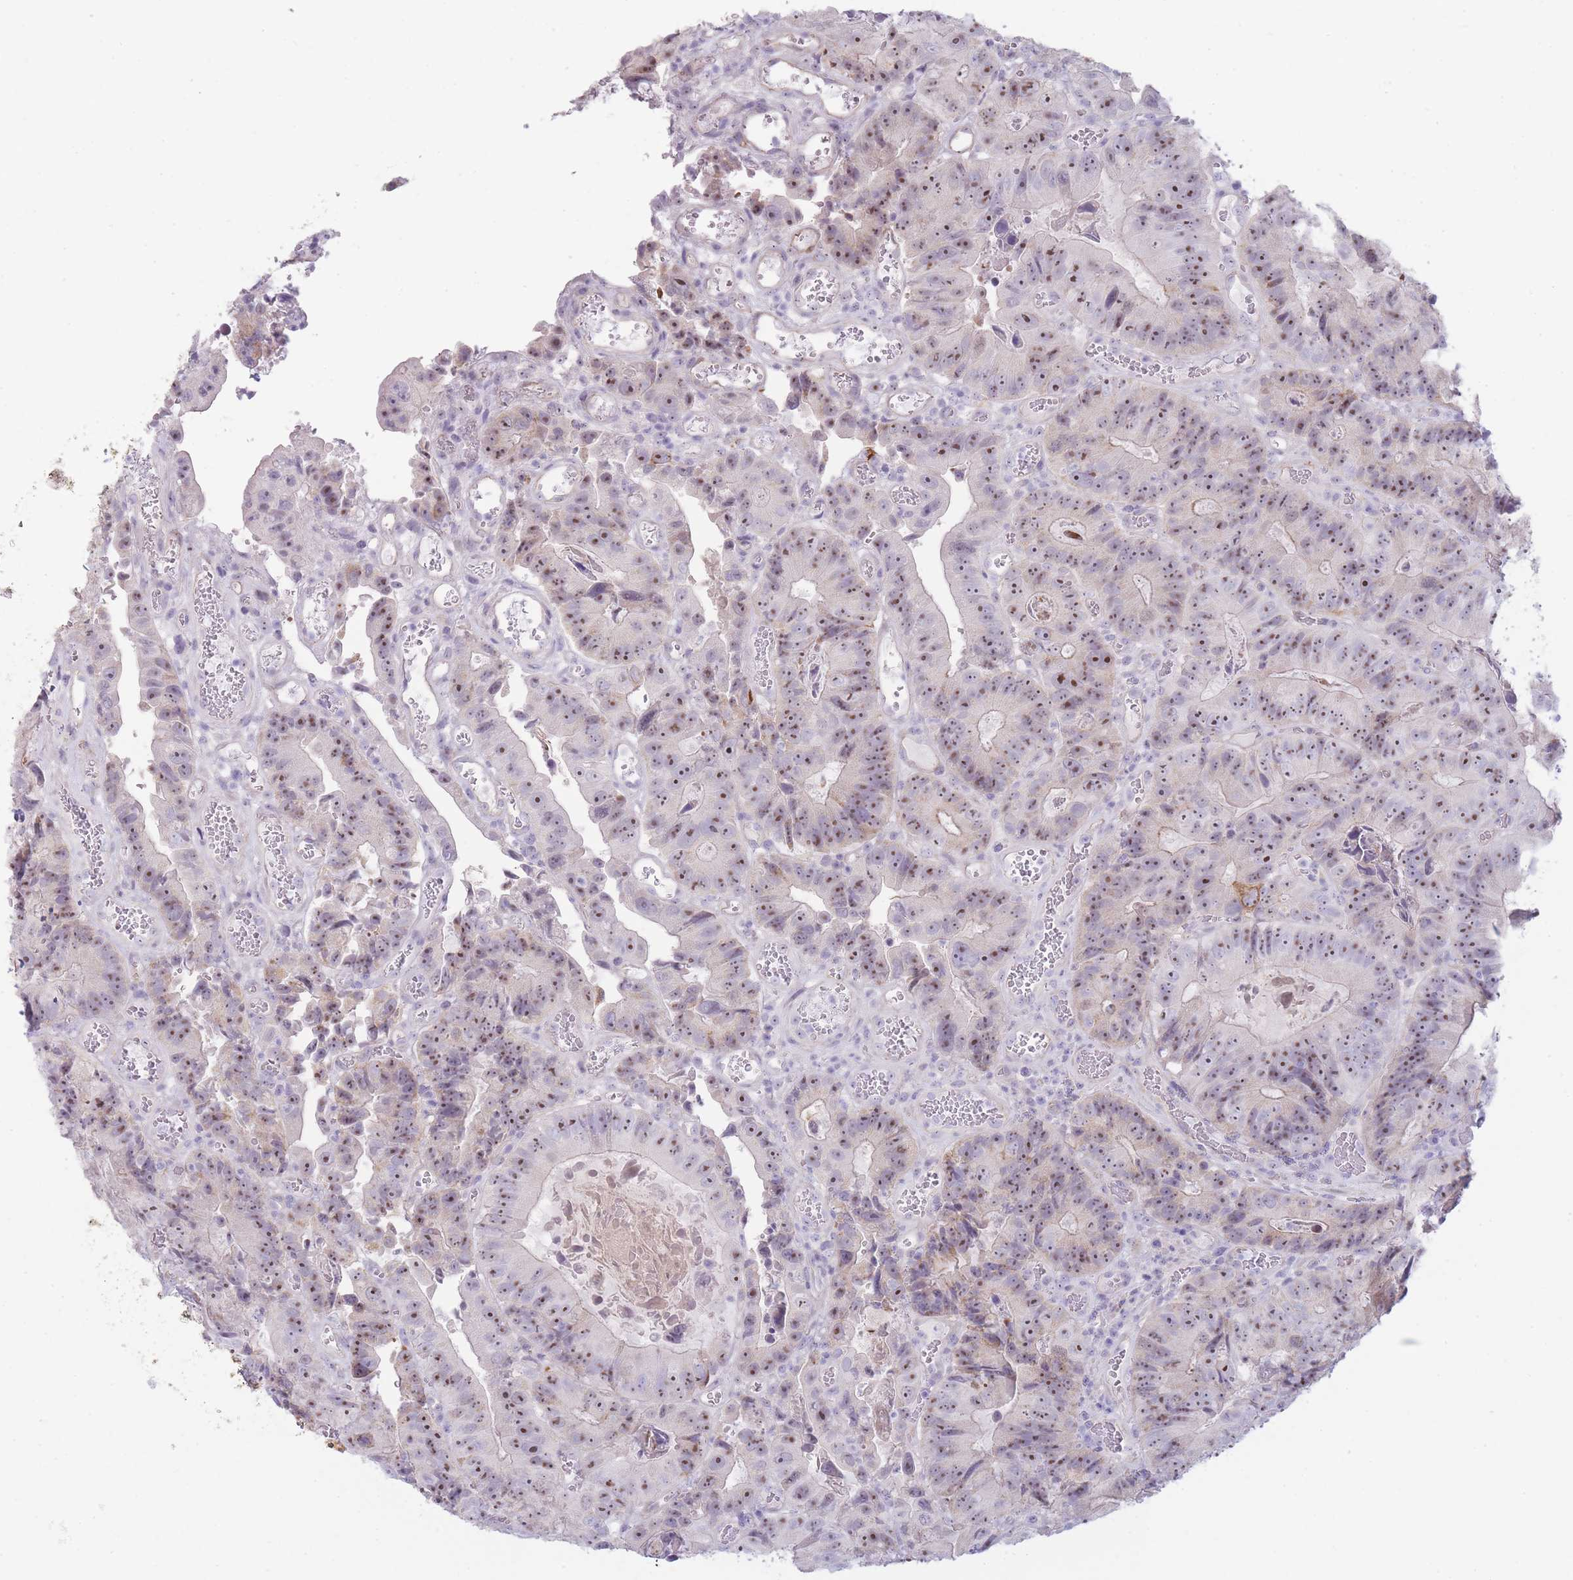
{"staining": {"intensity": "moderate", "quantity": ">75%", "location": "nuclear"}, "tissue": "colorectal cancer", "cell_type": "Tumor cells", "image_type": "cancer", "snomed": [{"axis": "morphology", "description": "Adenocarcinoma, NOS"}, {"axis": "topography", "description": "Colon"}], "caption": "Human colorectal adenocarcinoma stained with a brown dye exhibits moderate nuclear positive expression in approximately >75% of tumor cells.", "gene": "UTP14A", "patient": {"sex": "female", "age": 86}}